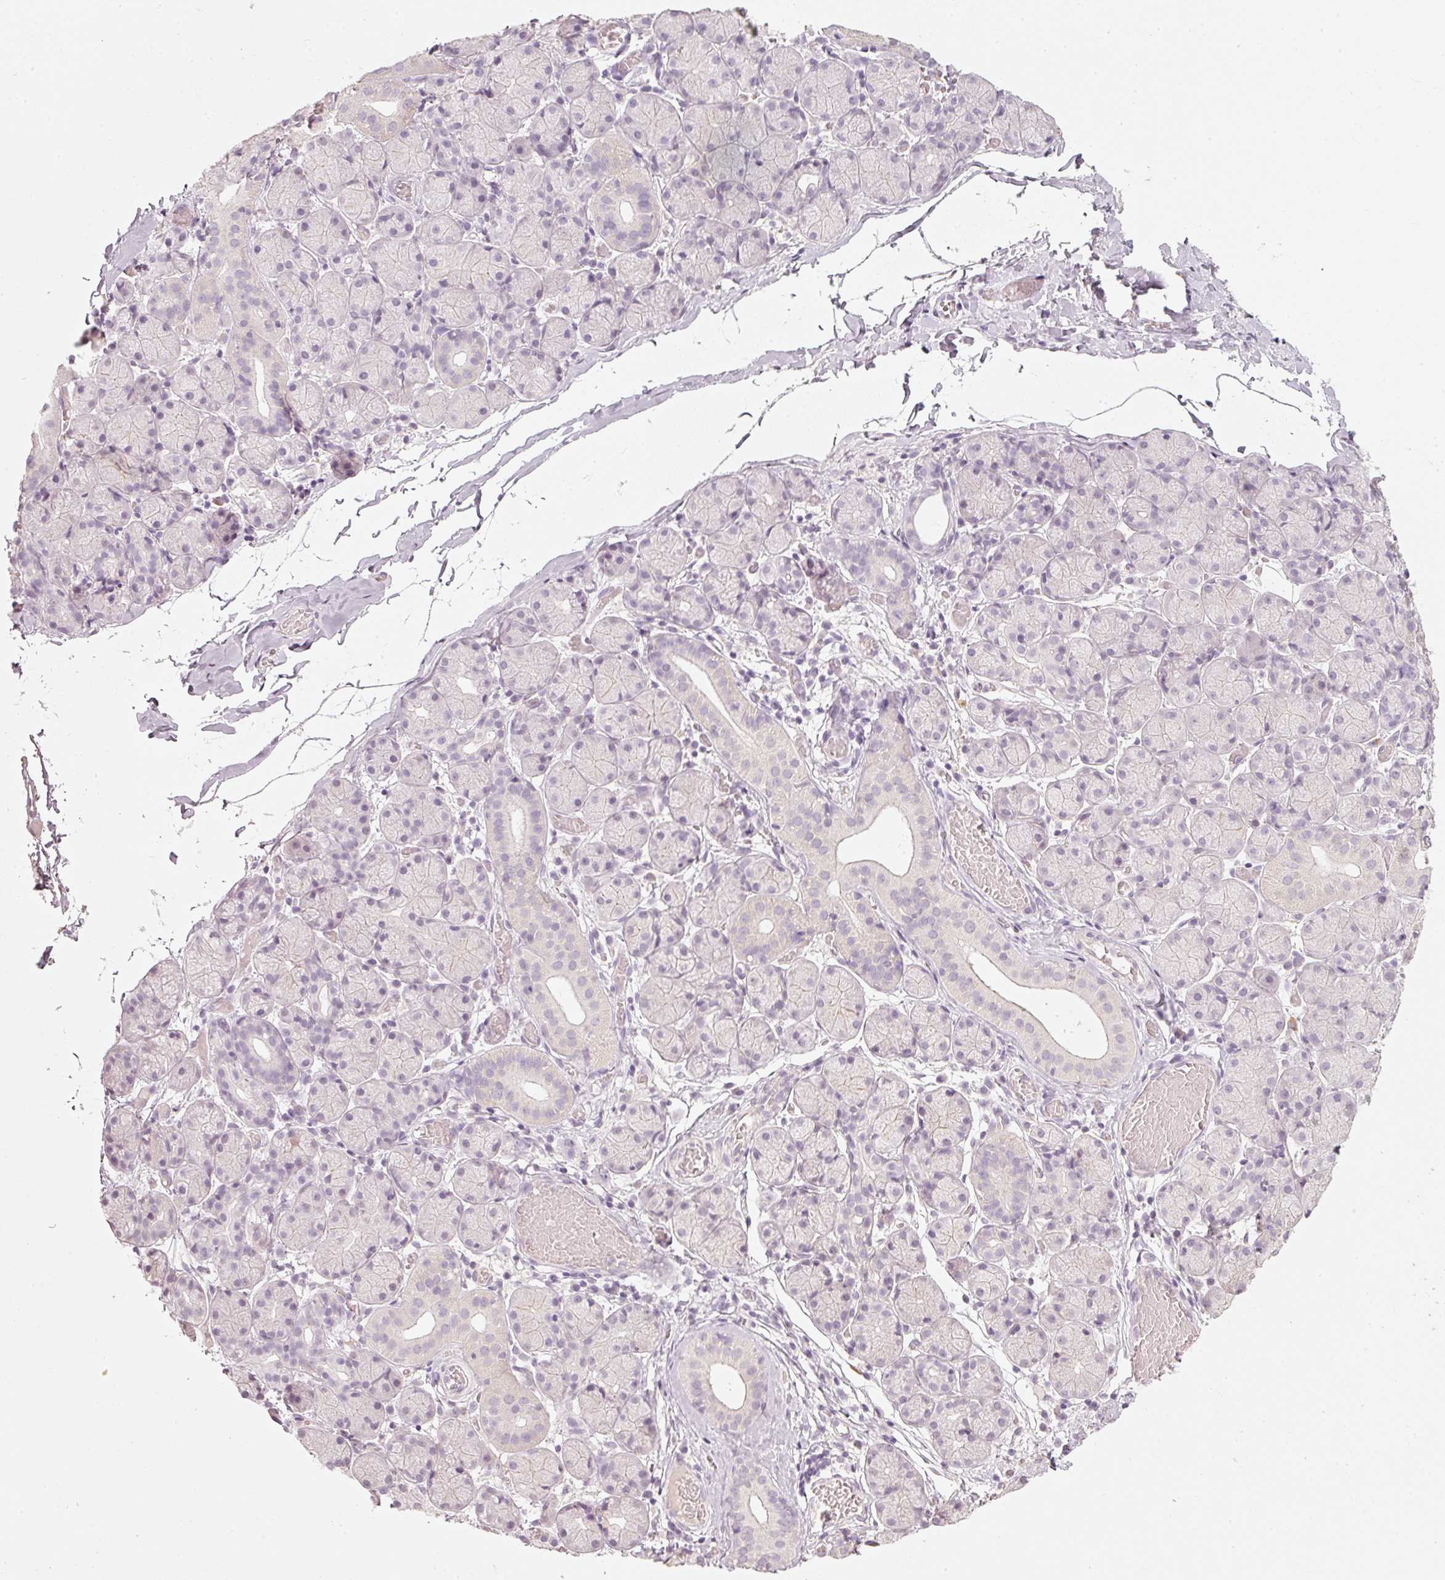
{"staining": {"intensity": "negative", "quantity": "none", "location": "none"}, "tissue": "salivary gland", "cell_type": "Glandular cells", "image_type": "normal", "snomed": [{"axis": "morphology", "description": "Normal tissue, NOS"}, {"axis": "topography", "description": "Salivary gland"}], "caption": "This photomicrograph is of unremarkable salivary gland stained with immunohistochemistry (IHC) to label a protein in brown with the nuclei are counter-stained blue. There is no positivity in glandular cells.", "gene": "STEAP1", "patient": {"sex": "female", "age": 24}}